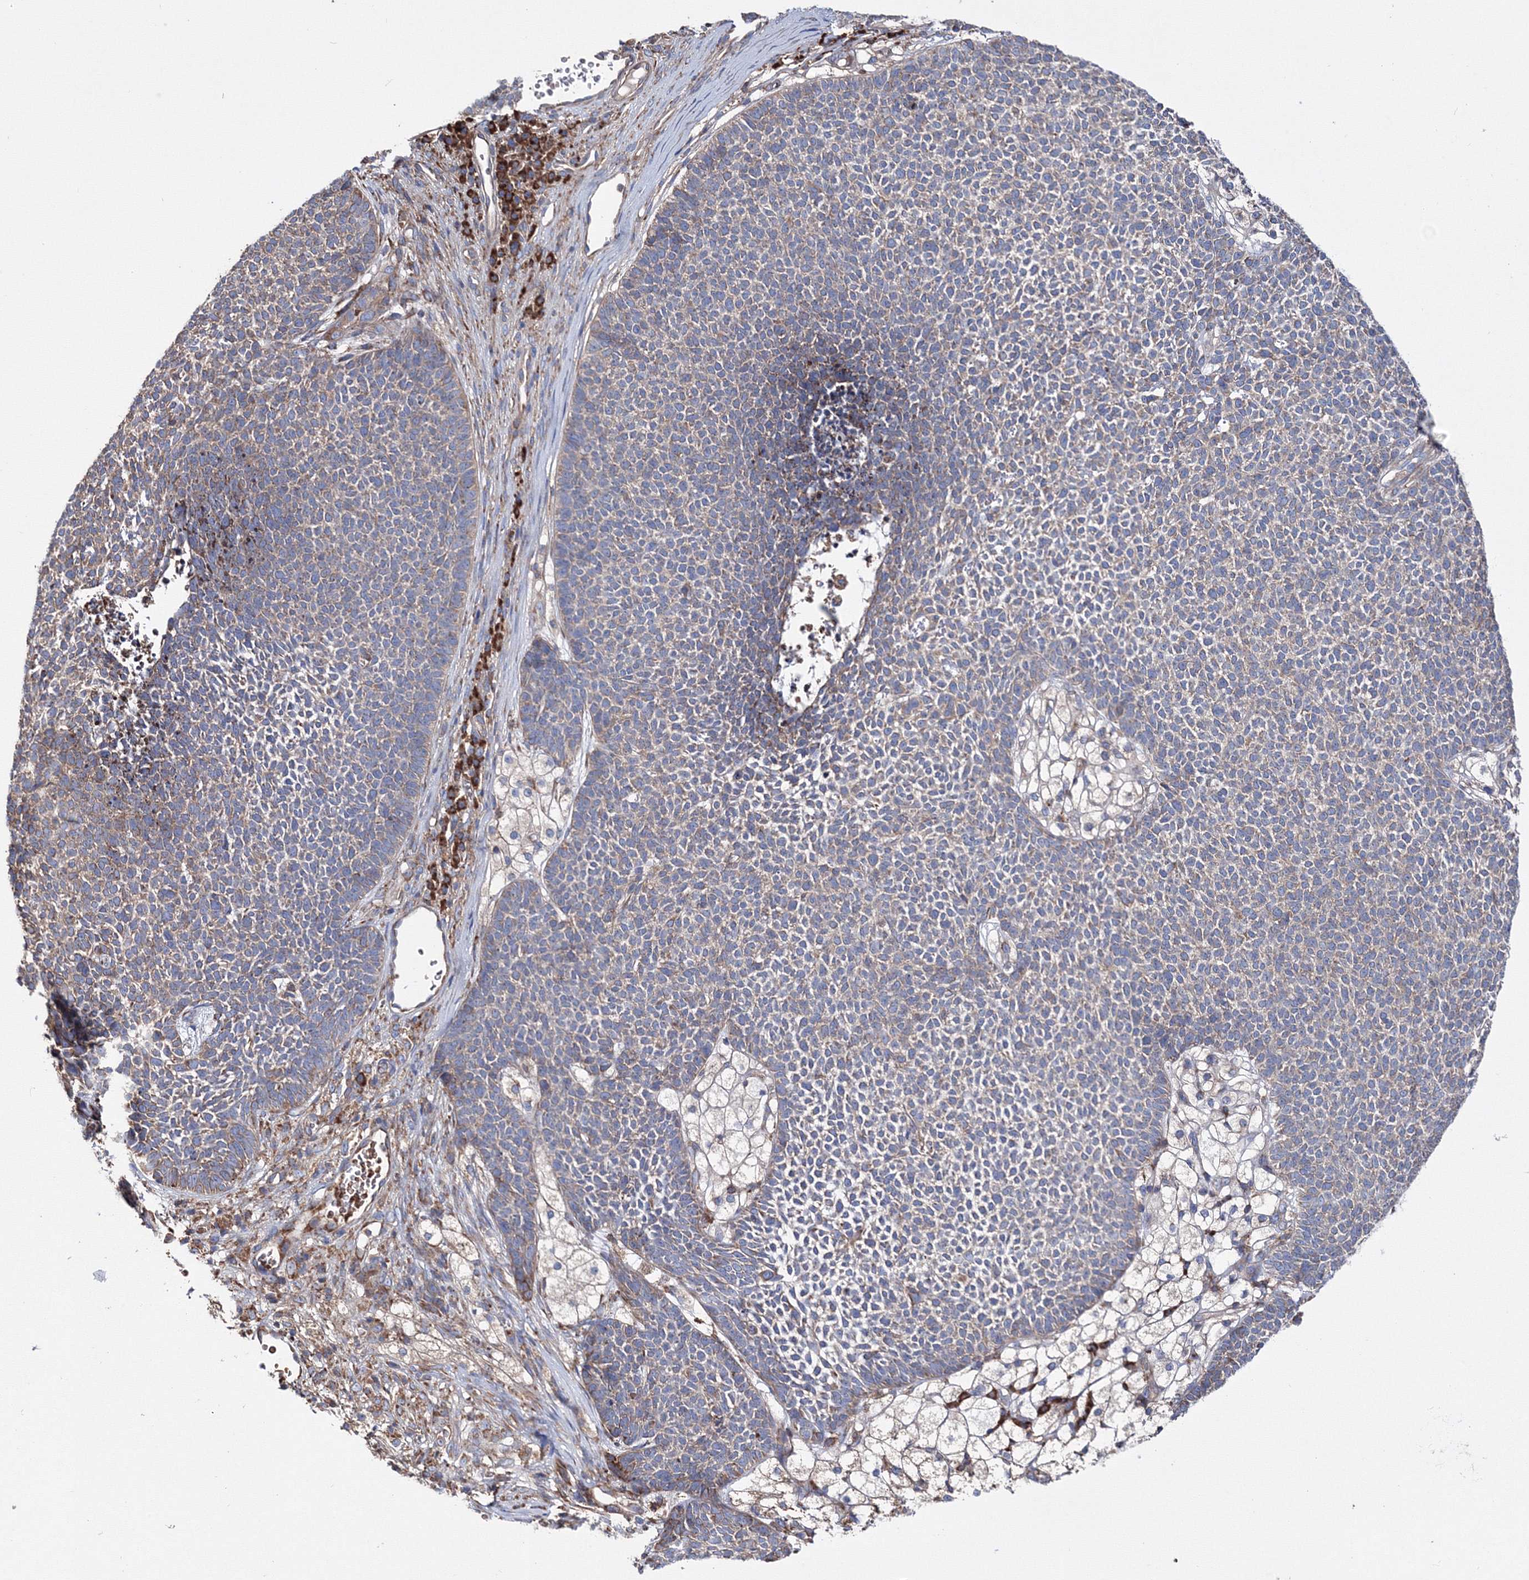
{"staining": {"intensity": "weak", "quantity": "<25%", "location": "cytoplasmic/membranous"}, "tissue": "skin cancer", "cell_type": "Tumor cells", "image_type": "cancer", "snomed": [{"axis": "morphology", "description": "Basal cell carcinoma"}, {"axis": "topography", "description": "Skin"}], "caption": "A high-resolution photomicrograph shows immunohistochemistry staining of skin cancer (basal cell carcinoma), which demonstrates no significant expression in tumor cells. (DAB (3,3'-diaminobenzidine) IHC visualized using brightfield microscopy, high magnification).", "gene": "VPS8", "patient": {"sex": "female", "age": 84}}